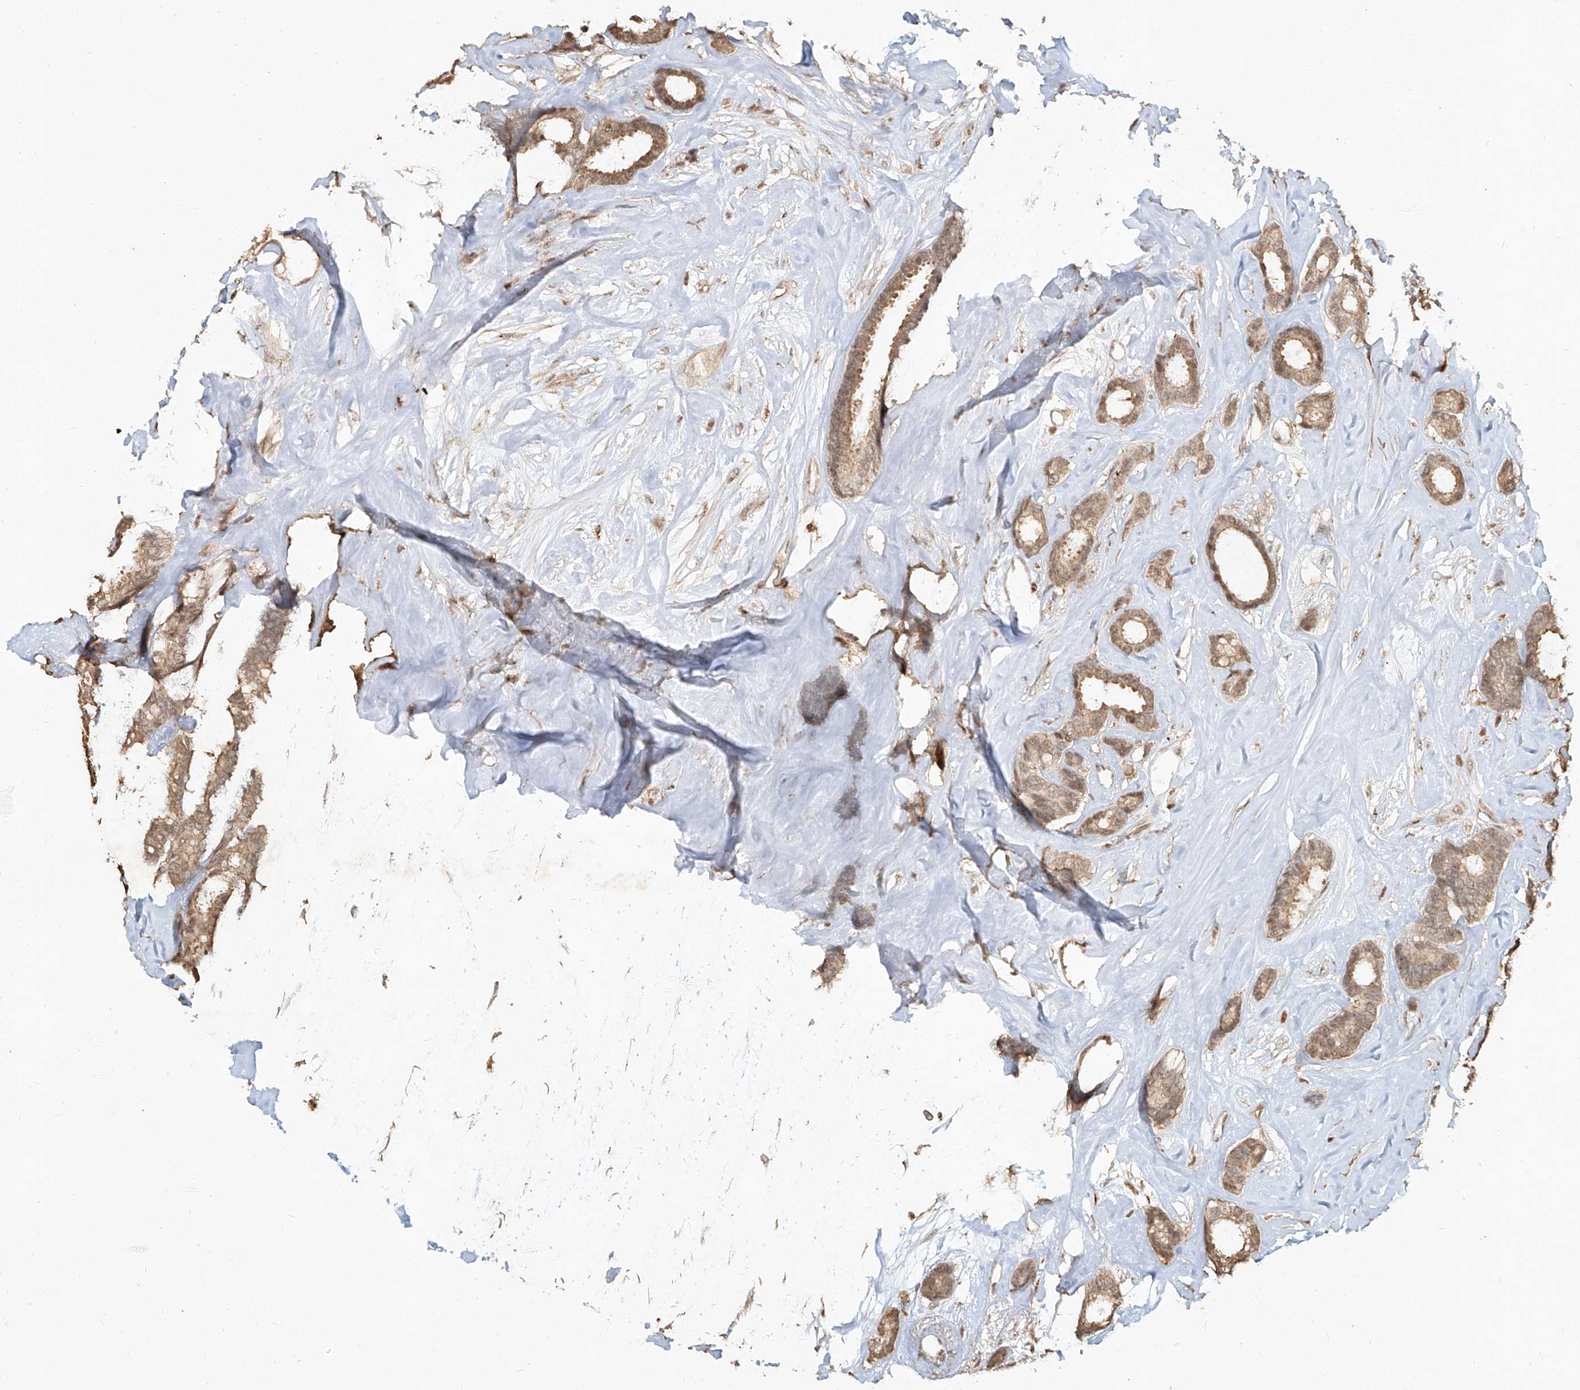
{"staining": {"intensity": "moderate", "quantity": ">75%", "location": "cytoplasmic/membranous,nuclear"}, "tissue": "breast cancer", "cell_type": "Tumor cells", "image_type": "cancer", "snomed": [{"axis": "morphology", "description": "Duct carcinoma"}, {"axis": "topography", "description": "Breast"}], "caption": "Immunohistochemistry (IHC) of human breast cancer displays medium levels of moderate cytoplasmic/membranous and nuclear positivity in approximately >75% of tumor cells. (Brightfield microscopy of DAB IHC at high magnification).", "gene": "UBE2K", "patient": {"sex": "female", "age": 87}}